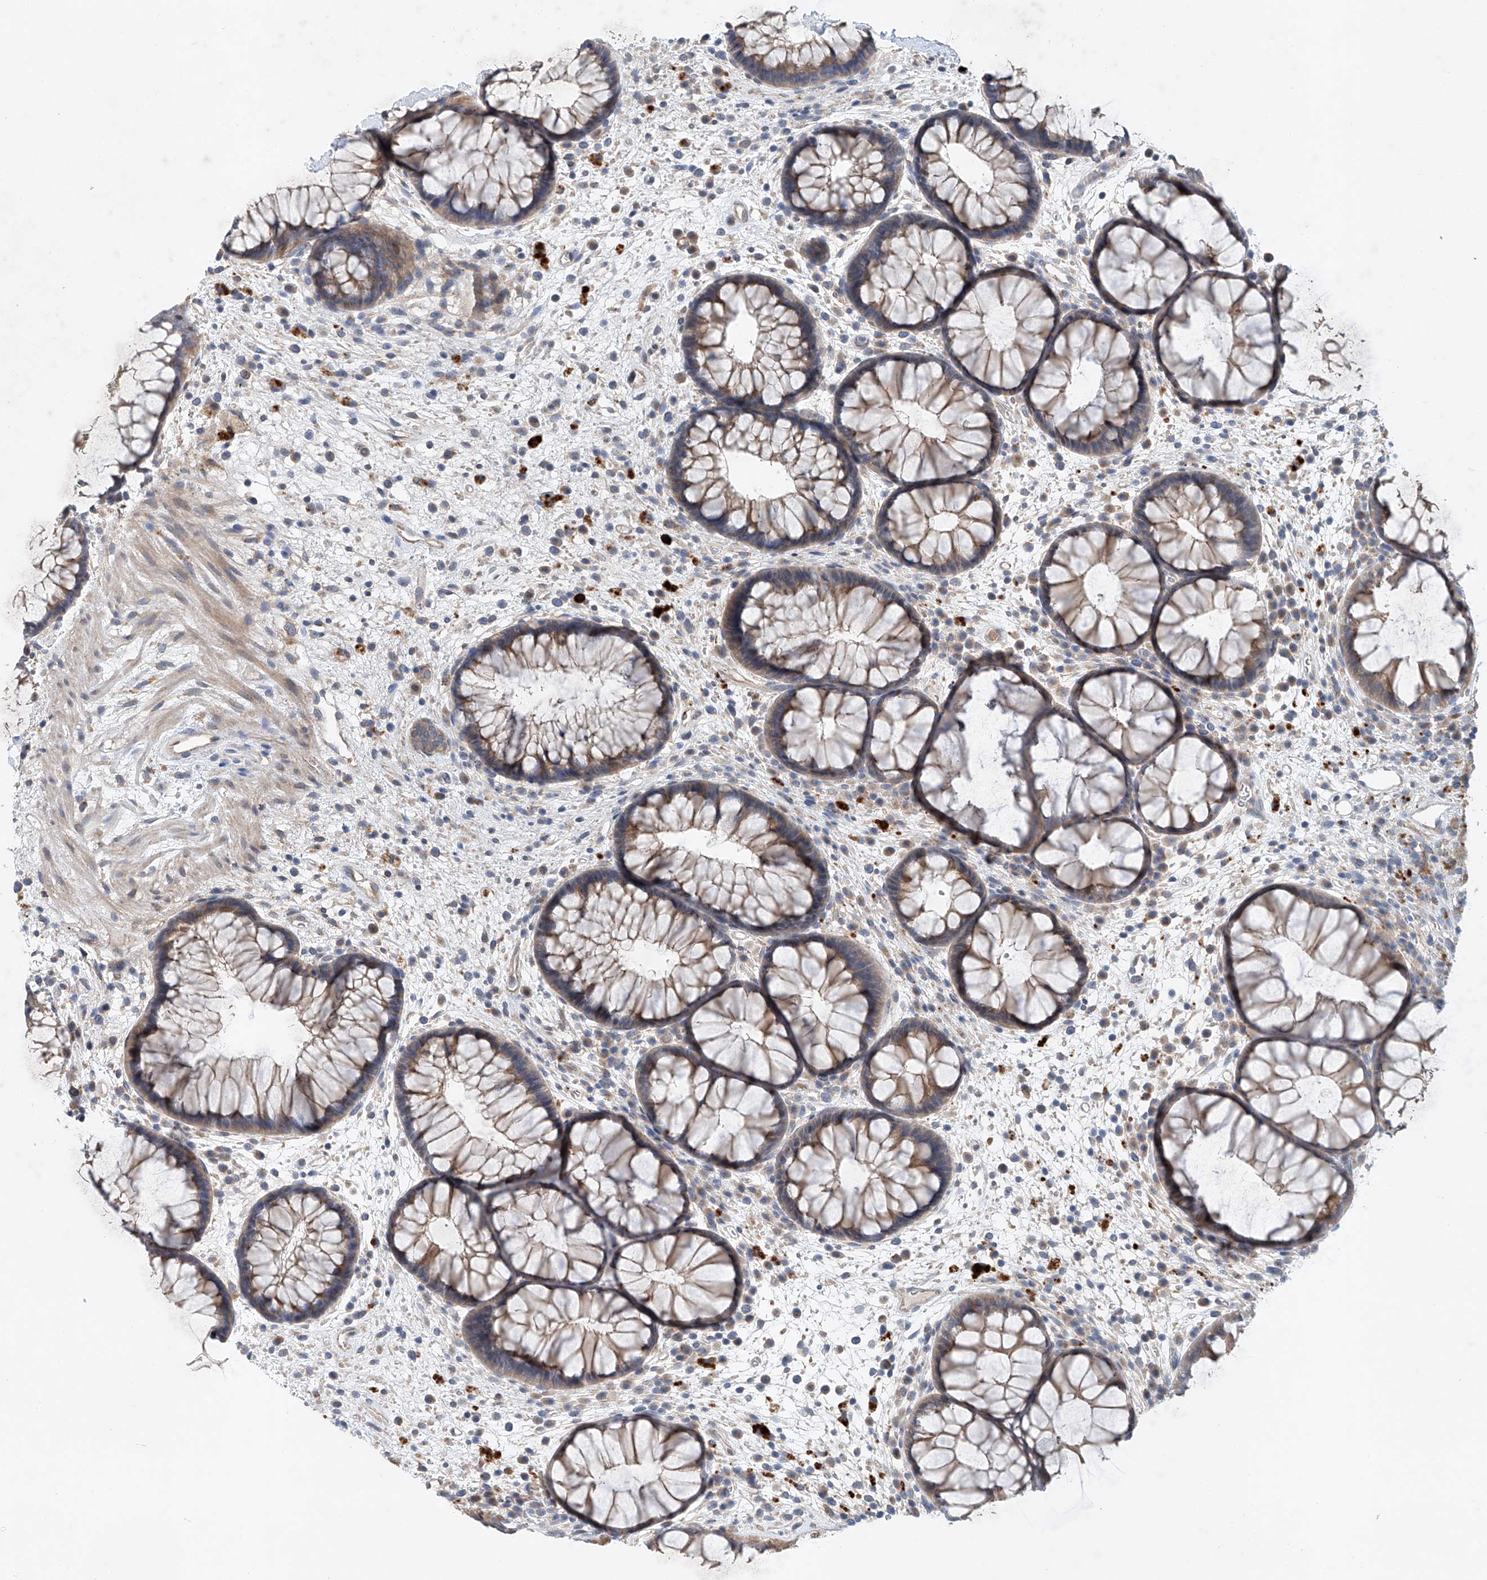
{"staining": {"intensity": "moderate", "quantity": ">75%", "location": "cytoplasmic/membranous"}, "tissue": "rectum", "cell_type": "Glandular cells", "image_type": "normal", "snomed": [{"axis": "morphology", "description": "Normal tissue, NOS"}, {"axis": "topography", "description": "Rectum"}], "caption": "Moderate cytoplasmic/membranous expression is seen in about >75% of glandular cells in normal rectum.", "gene": "CEP85L", "patient": {"sex": "male", "age": 51}}